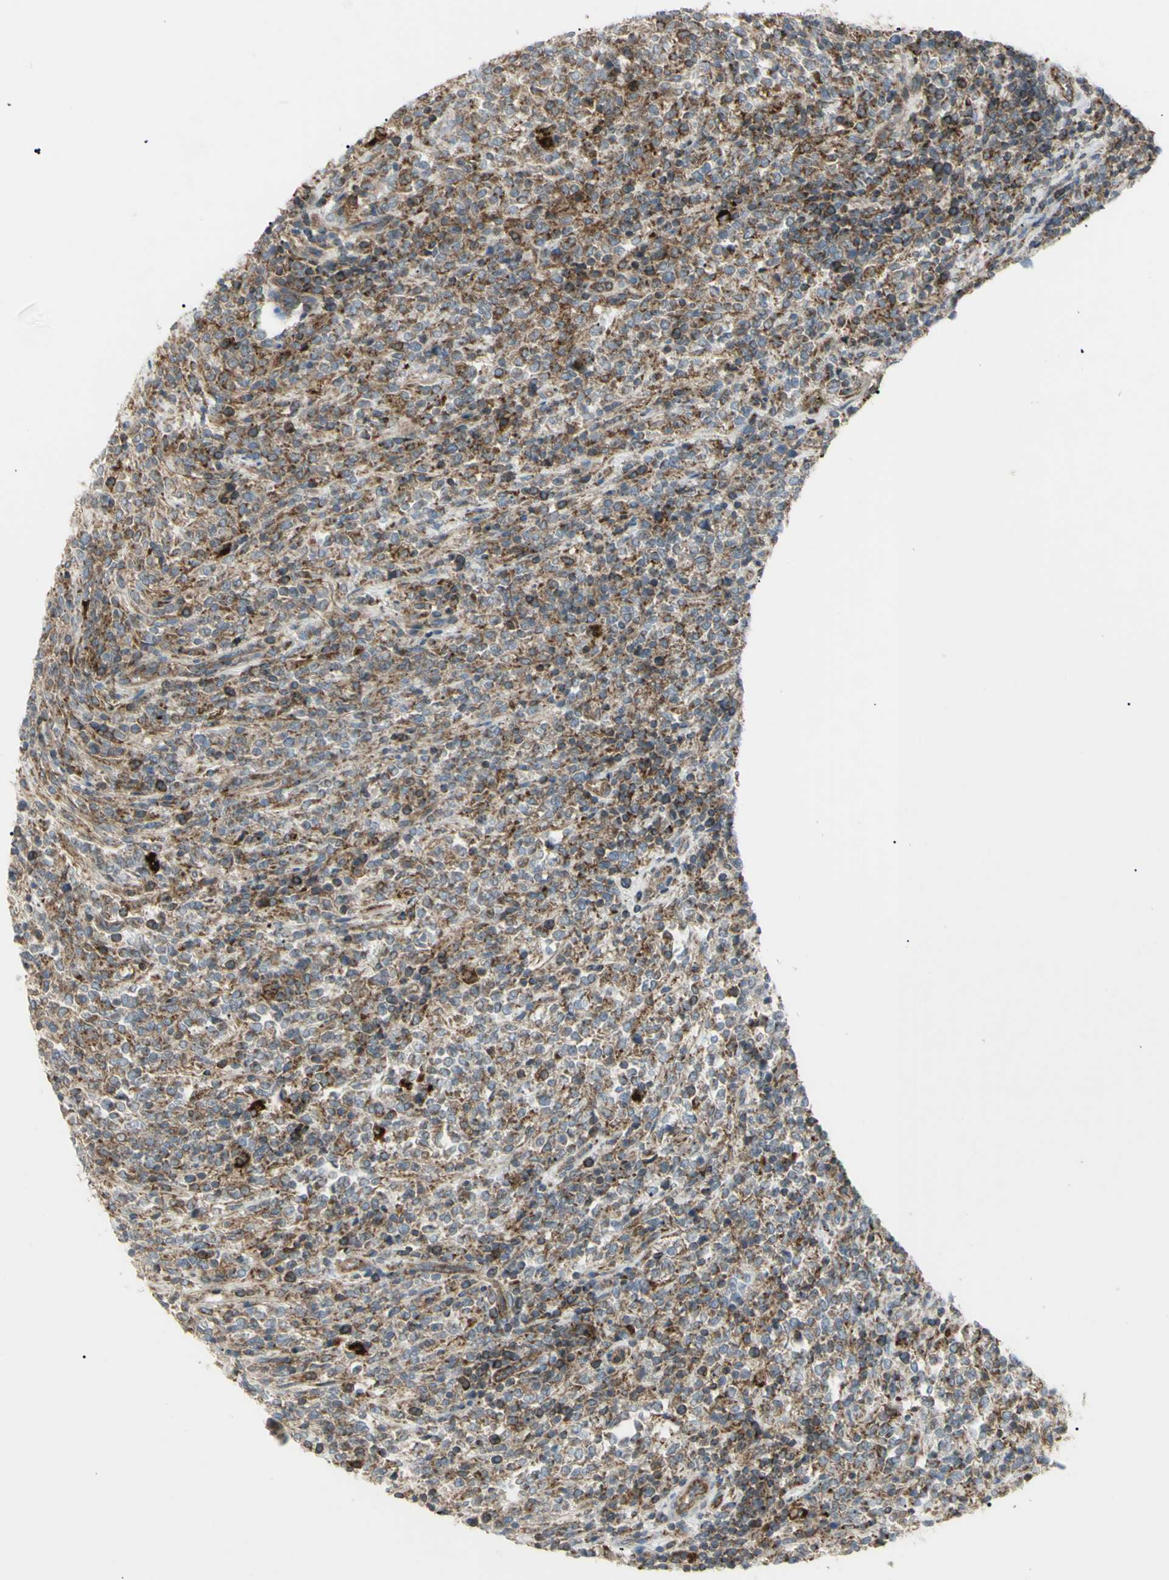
{"staining": {"intensity": "strong", "quantity": "25%-75%", "location": "cytoplasmic/membranous"}, "tissue": "lymphoma", "cell_type": "Tumor cells", "image_type": "cancer", "snomed": [{"axis": "morphology", "description": "Malignant lymphoma, non-Hodgkin's type, High grade"}, {"axis": "topography", "description": "Soft tissue"}], "caption": "This is an image of IHC staining of lymphoma, which shows strong expression in the cytoplasmic/membranous of tumor cells.", "gene": "CYB5R1", "patient": {"sex": "male", "age": 18}}